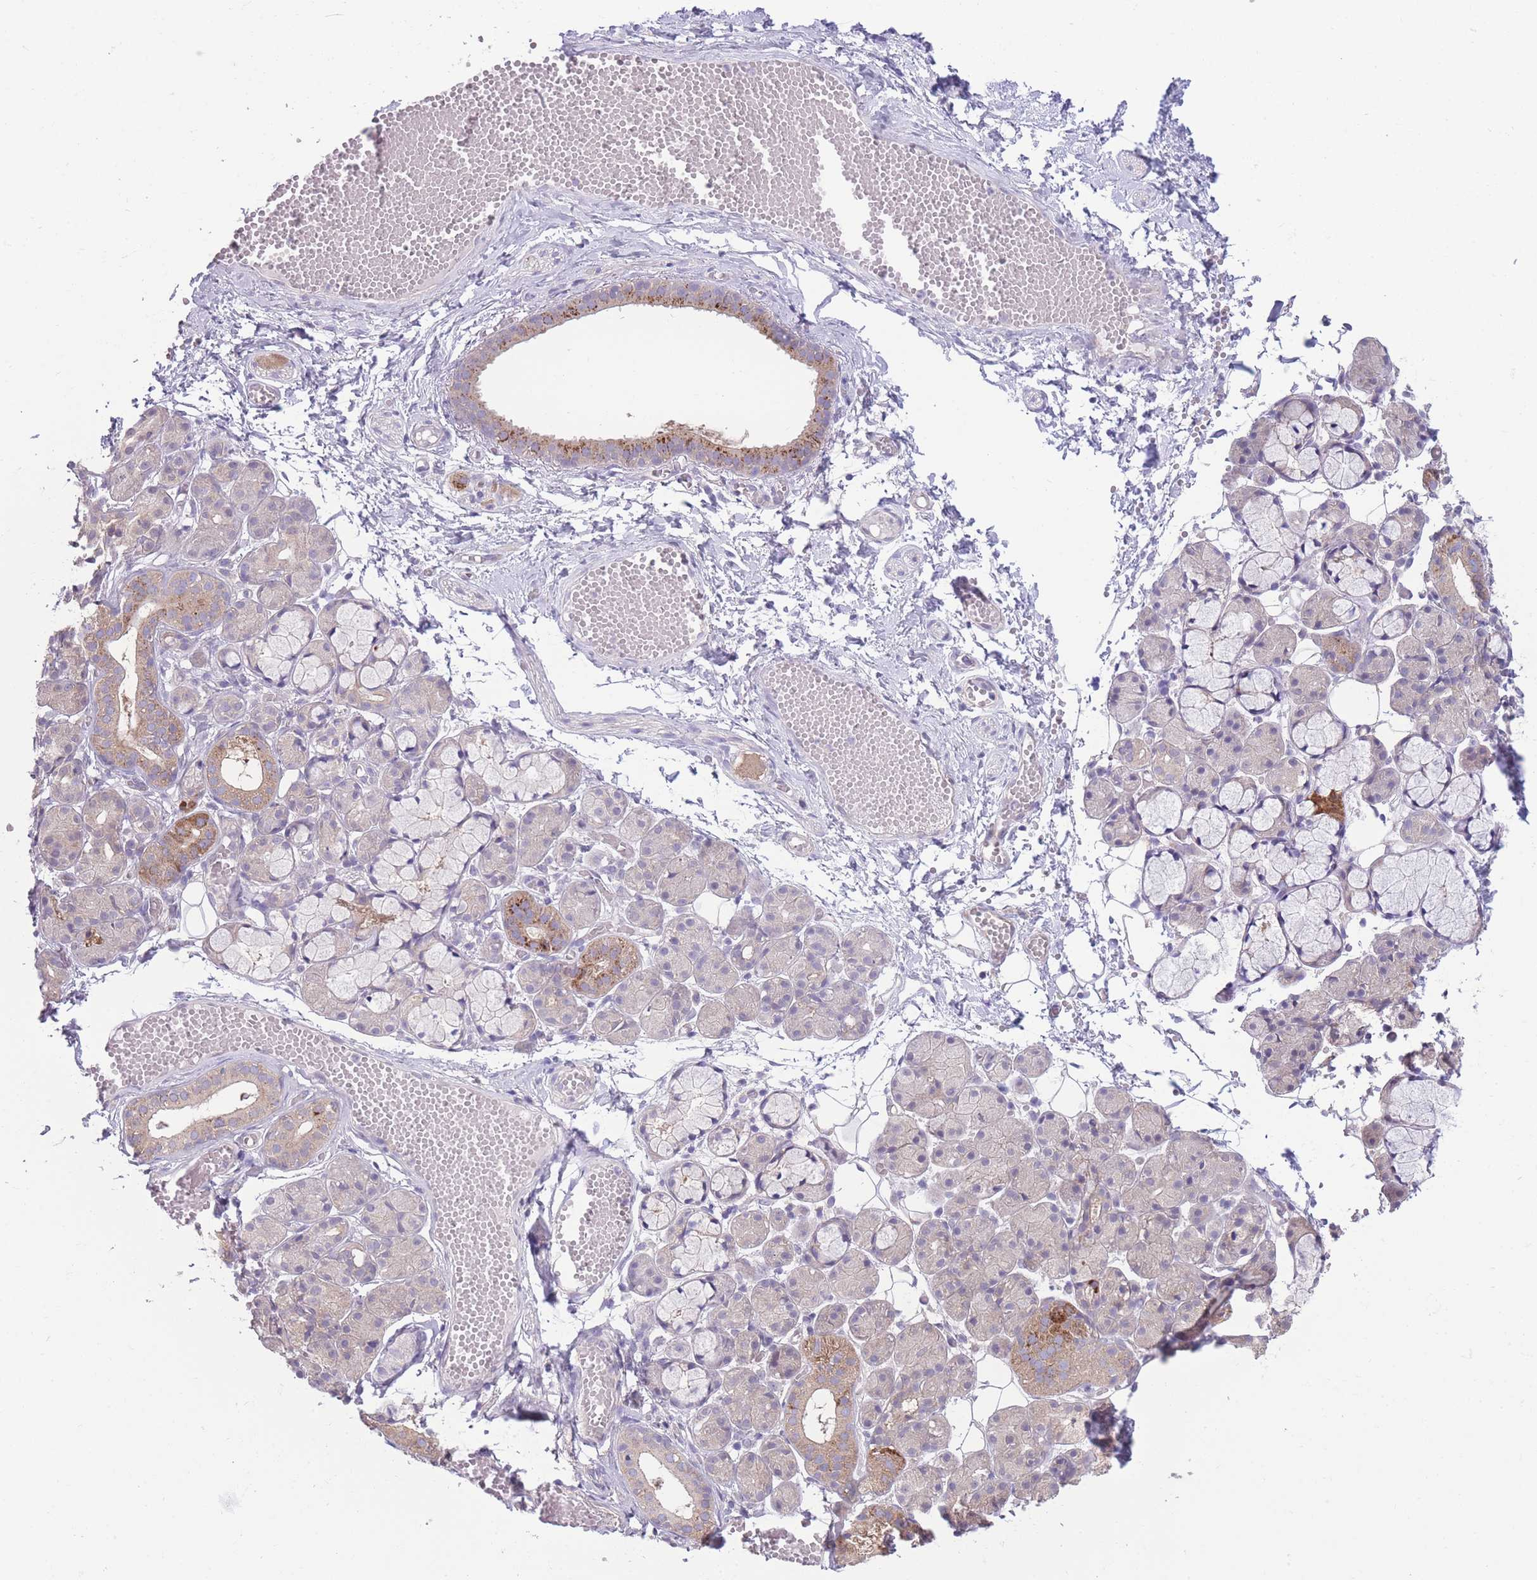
{"staining": {"intensity": "moderate", "quantity": "<25%", "location": "cytoplasmic/membranous"}, "tissue": "salivary gland", "cell_type": "Glandular cells", "image_type": "normal", "snomed": [{"axis": "morphology", "description": "Normal tissue, NOS"}, {"axis": "topography", "description": "Salivary gland"}], "caption": "Moderate cytoplasmic/membranous staining for a protein is appreciated in about <25% of glandular cells of benign salivary gland using IHC.", "gene": "CCT6A", "patient": {"sex": "male", "age": 63}}